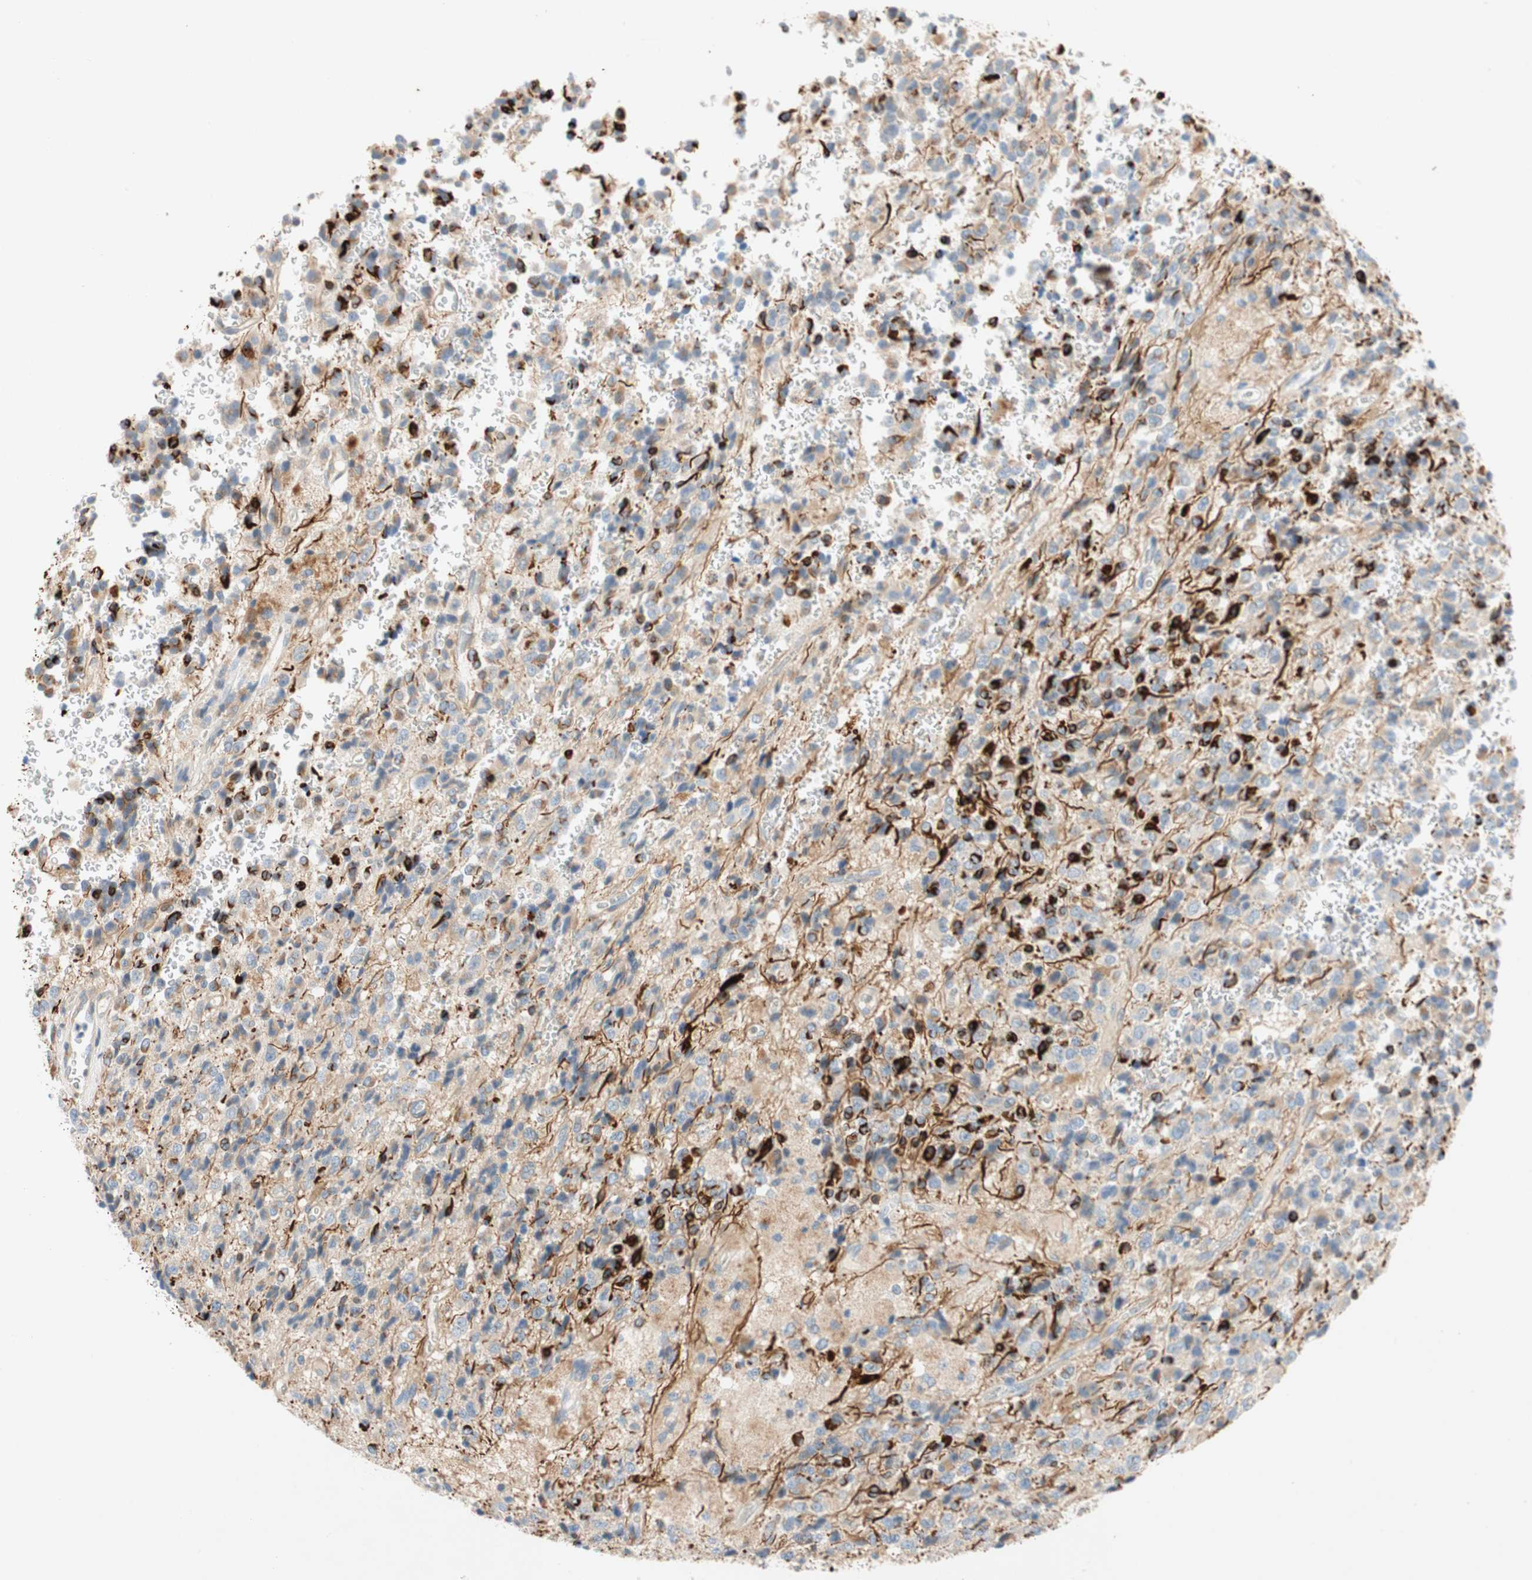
{"staining": {"intensity": "weak", "quantity": "<25%", "location": "cytoplasmic/membranous"}, "tissue": "glioma", "cell_type": "Tumor cells", "image_type": "cancer", "snomed": [{"axis": "morphology", "description": "Glioma, malignant, High grade"}, {"axis": "topography", "description": "pancreas cauda"}], "caption": "The micrograph displays no staining of tumor cells in malignant glioma (high-grade).", "gene": "RELB", "patient": {"sex": "male", "age": 60}}